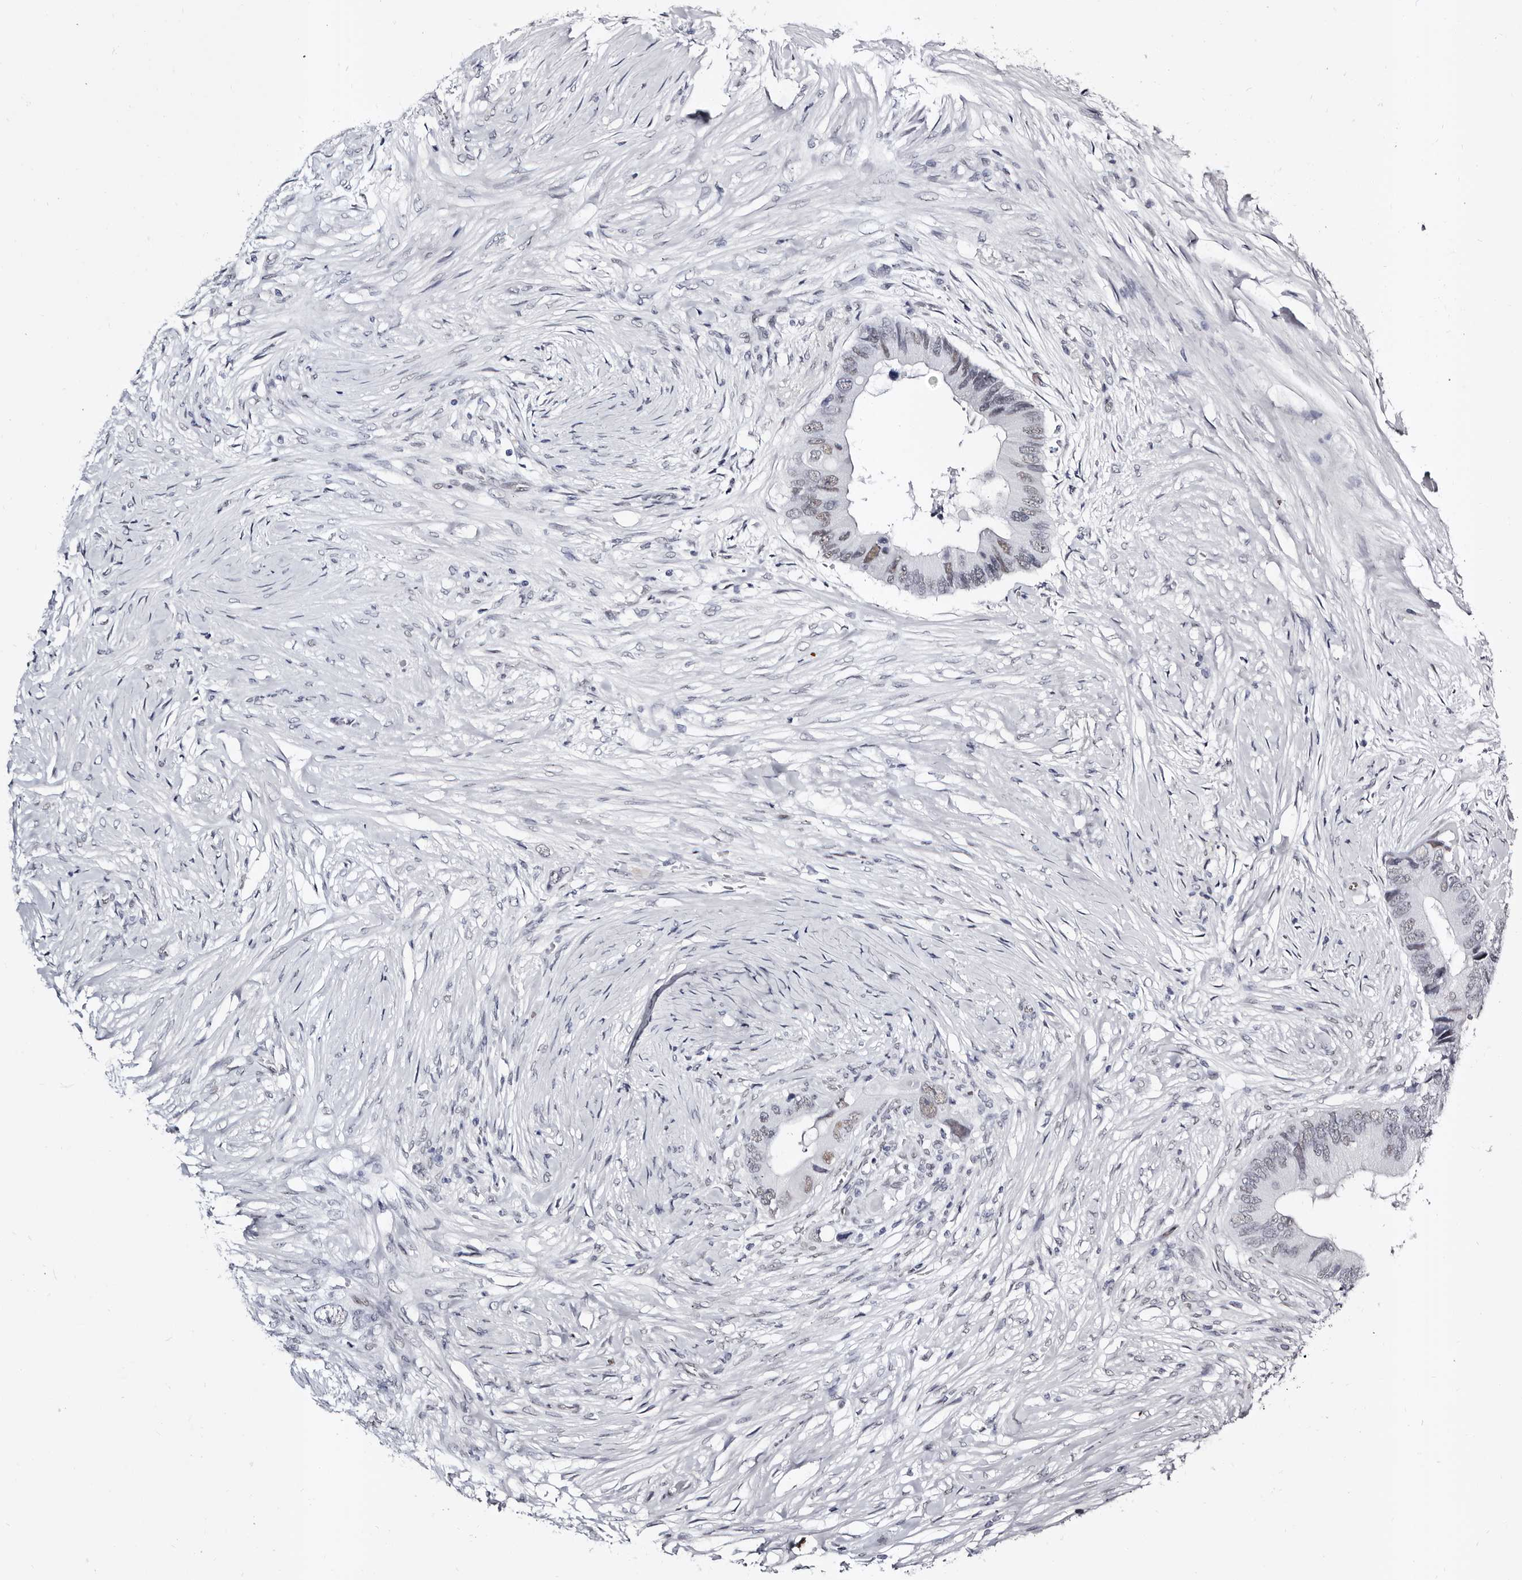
{"staining": {"intensity": "weak", "quantity": "<25%", "location": "nuclear"}, "tissue": "colorectal cancer", "cell_type": "Tumor cells", "image_type": "cancer", "snomed": [{"axis": "morphology", "description": "Adenocarcinoma, NOS"}, {"axis": "topography", "description": "Colon"}], "caption": "Immunohistochemistry (IHC) histopathology image of colorectal cancer (adenocarcinoma) stained for a protein (brown), which displays no expression in tumor cells. The staining is performed using DAB brown chromogen with nuclei counter-stained in using hematoxylin.", "gene": "ZNF326", "patient": {"sex": "male", "age": 71}}